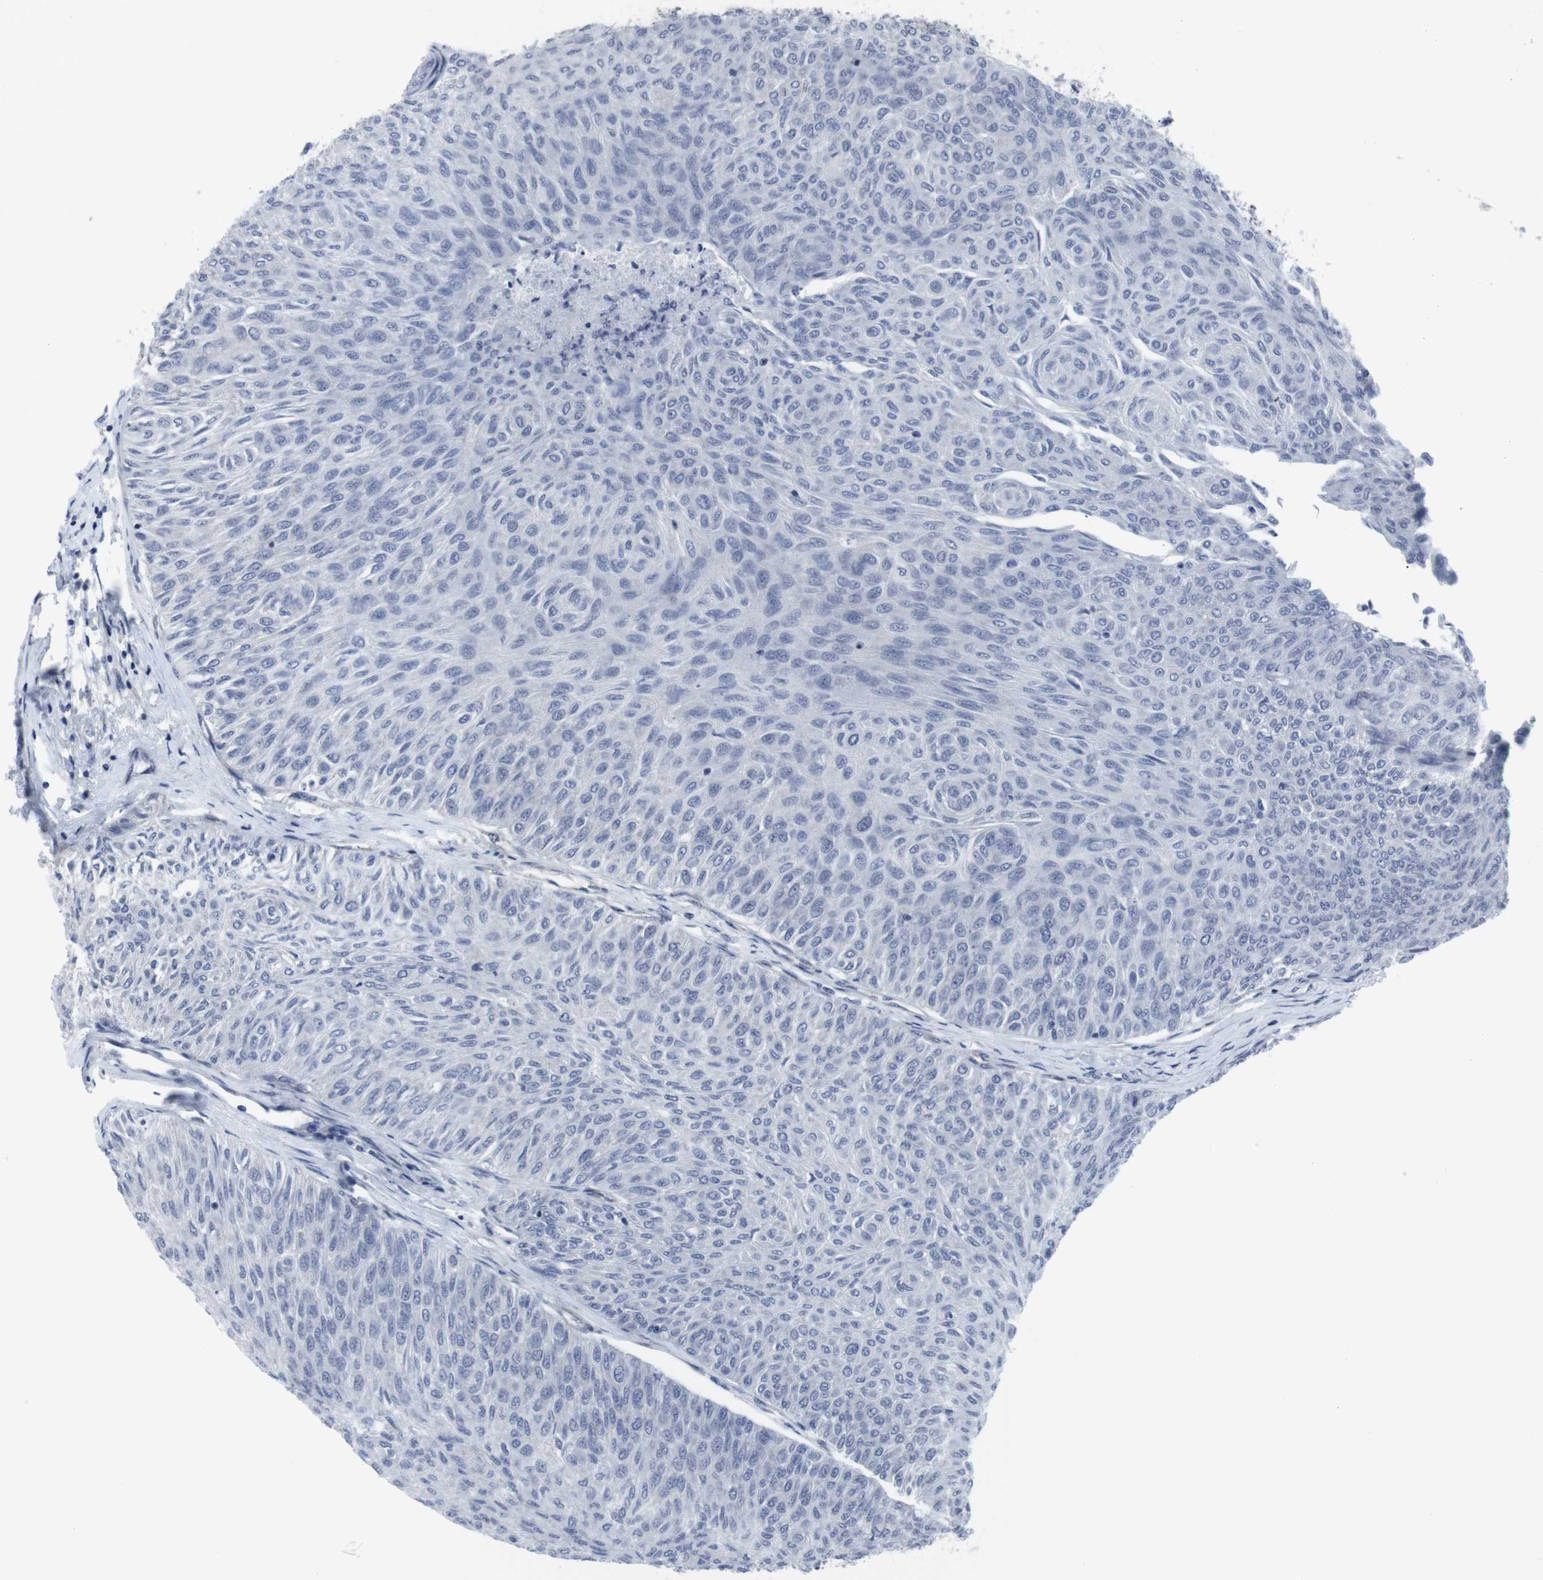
{"staining": {"intensity": "negative", "quantity": "none", "location": "none"}, "tissue": "urothelial cancer", "cell_type": "Tumor cells", "image_type": "cancer", "snomed": [{"axis": "morphology", "description": "Urothelial carcinoma, Low grade"}, {"axis": "topography", "description": "Urinary bladder"}], "caption": "This is an immunohistochemistry micrograph of urothelial cancer. There is no expression in tumor cells.", "gene": "GEMIN2", "patient": {"sex": "male", "age": 78}}